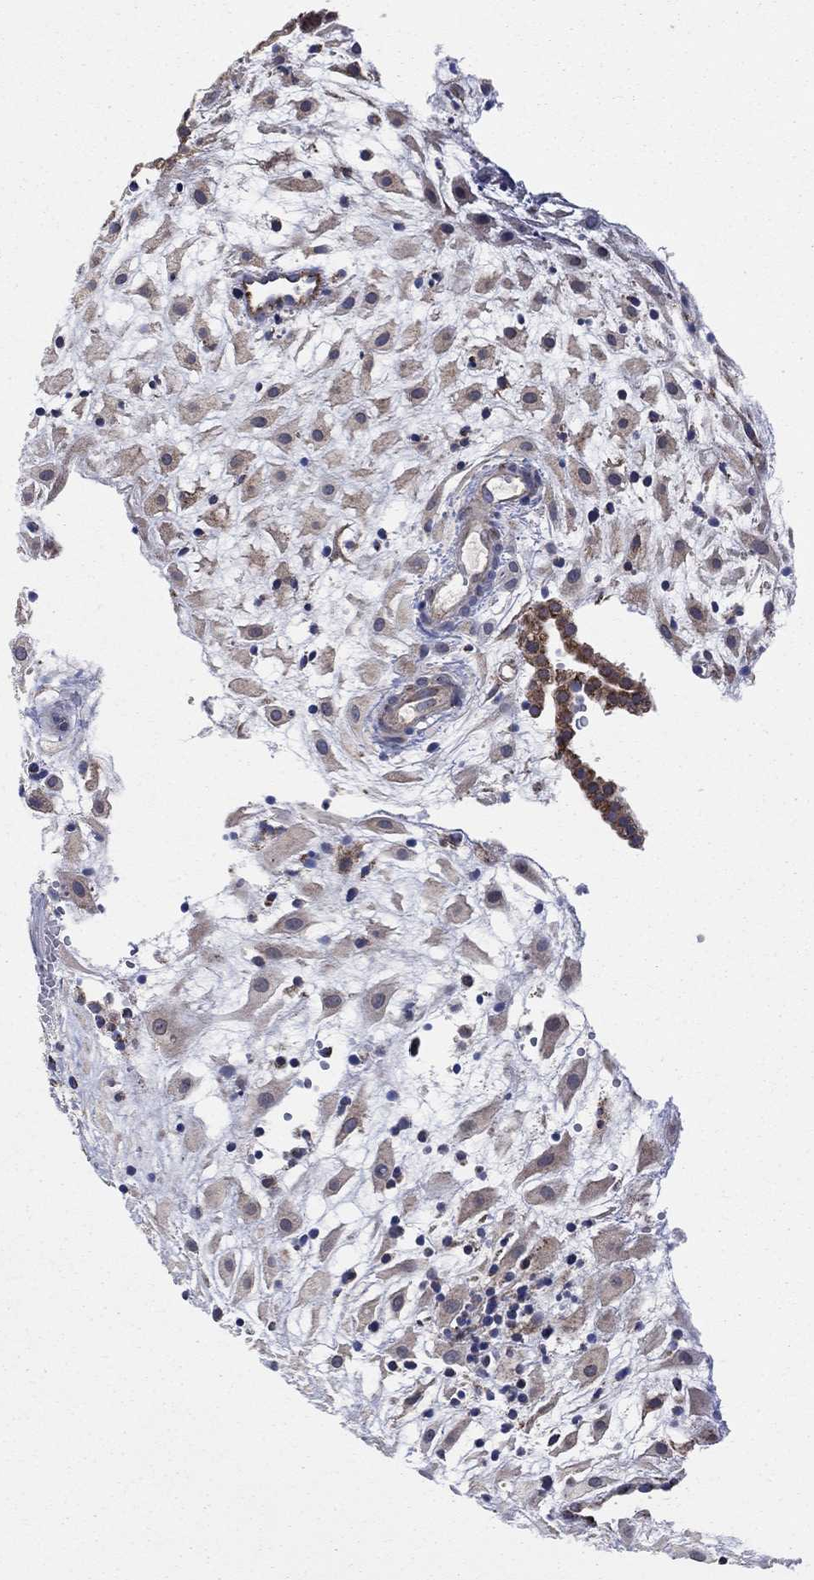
{"staining": {"intensity": "weak", "quantity": "<25%", "location": "cytoplasmic/membranous"}, "tissue": "placenta", "cell_type": "Decidual cells", "image_type": "normal", "snomed": [{"axis": "morphology", "description": "Normal tissue, NOS"}, {"axis": "topography", "description": "Placenta"}], "caption": "The micrograph exhibits no significant expression in decidual cells of placenta. (Stains: DAB IHC with hematoxylin counter stain, Microscopy: brightfield microscopy at high magnification).", "gene": "NME7", "patient": {"sex": "female", "age": 24}}